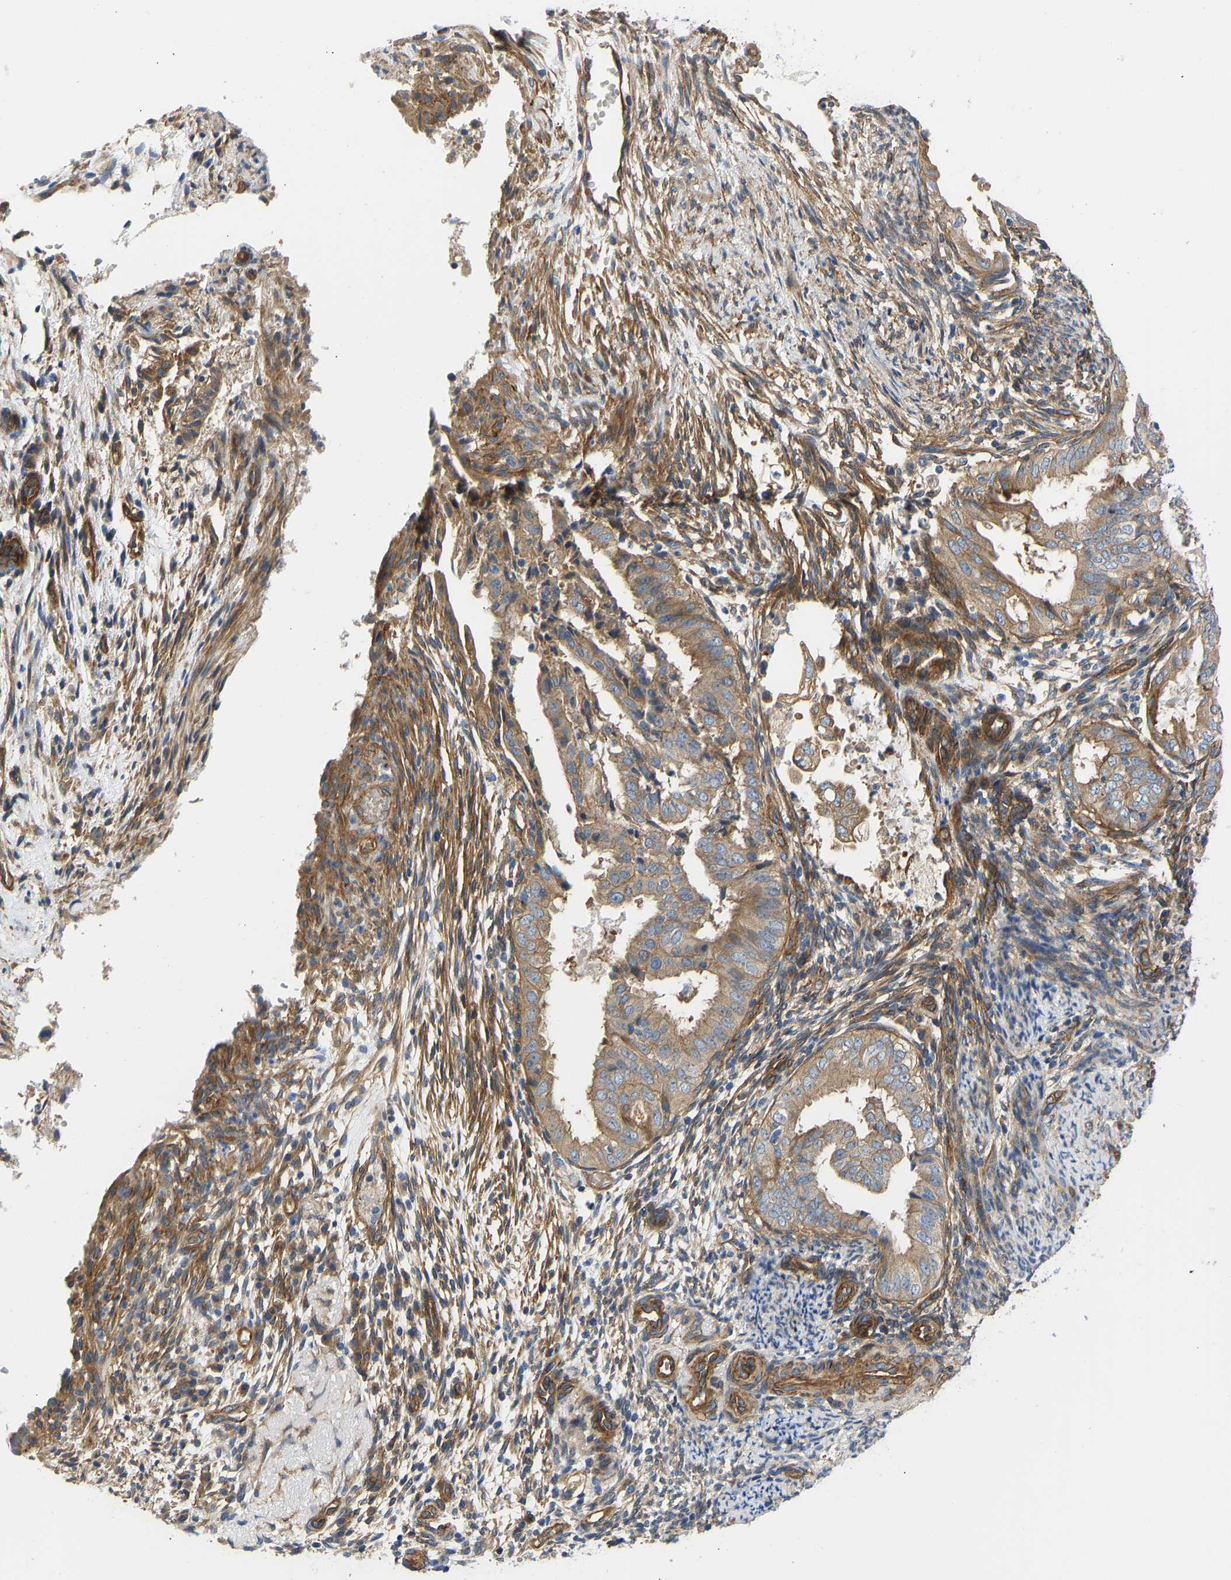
{"staining": {"intensity": "moderate", "quantity": ">75%", "location": "cytoplasmic/membranous"}, "tissue": "endometrial cancer", "cell_type": "Tumor cells", "image_type": "cancer", "snomed": [{"axis": "morphology", "description": "Adenocarcinoma, NOS"}, {"axis": "topography", "description": "Endometrium"}], "caption": "Adenocarcinoma (endometrial) stained with a brown dye exhibits moderate cytoplasmic/membranous positive staining in approximately >75% of tumor cells.", "gene": "MYO1C", "patient": {"sex": "female", "age": 58}}